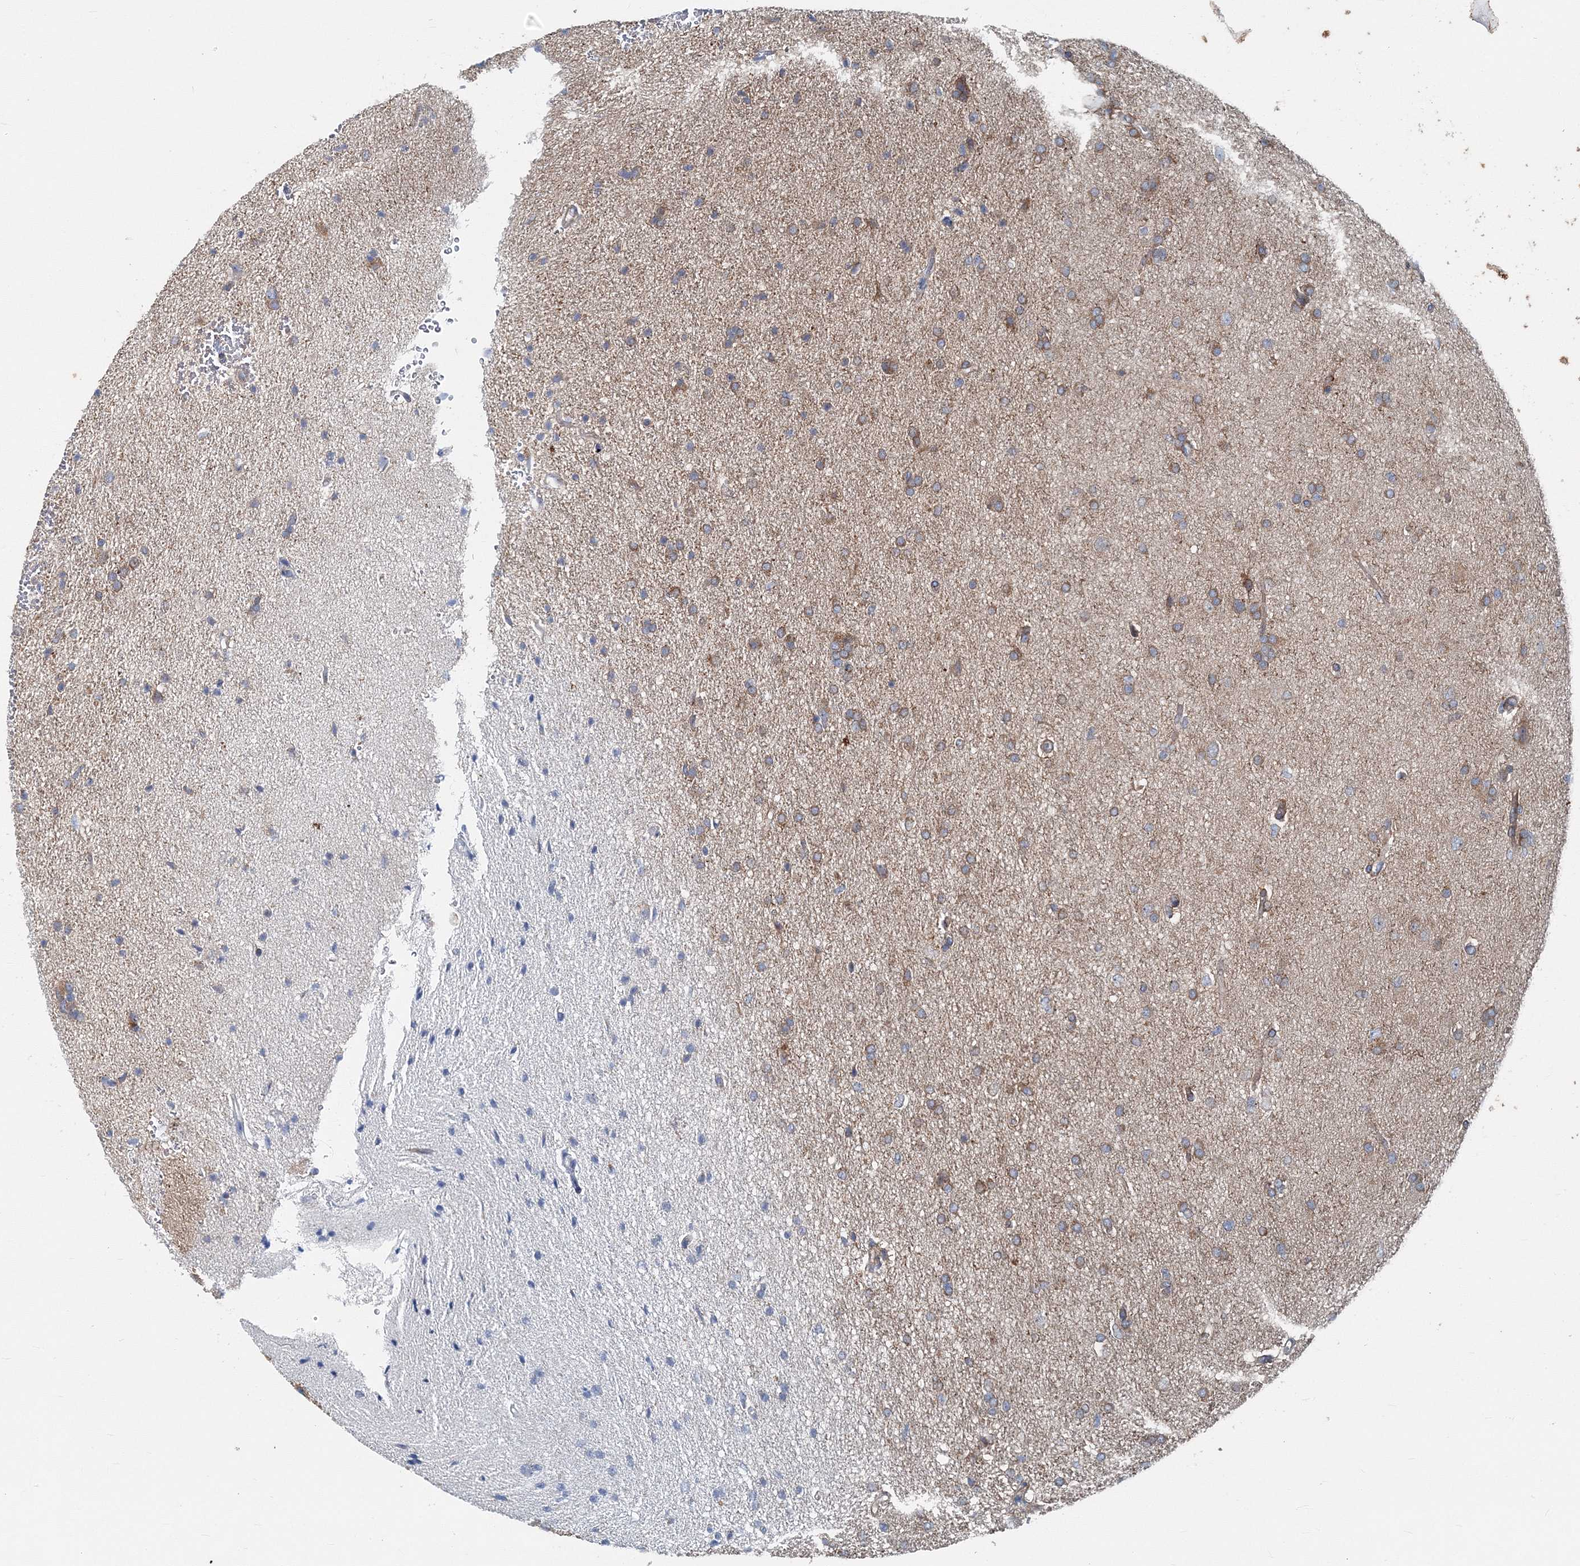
{"staining": {"intensity": "moderate", "quantity": "25%-75%", "location": "cytoplasmic/membranous"}, "tissue": "glioma", "cell_type": "Tumor cells", "image_type": "cancer", "snomed": [{"axis": "morphology", "description": "Glioma, malignant, High grade"}, {"axis": "topography", "description": "Brain"}], "caption": "Brown immunohistochemical staining in glioma exhibits moderate cytoplasmic/membranous staining in approximately 25%-75% of tumor cells. (DAB (3,3'-diaminobenzidine) IHC with brightfield microscopy, high magnification).", "gene": "MPHOSPH9", "patient": {"sex": "male", "age": 72}}